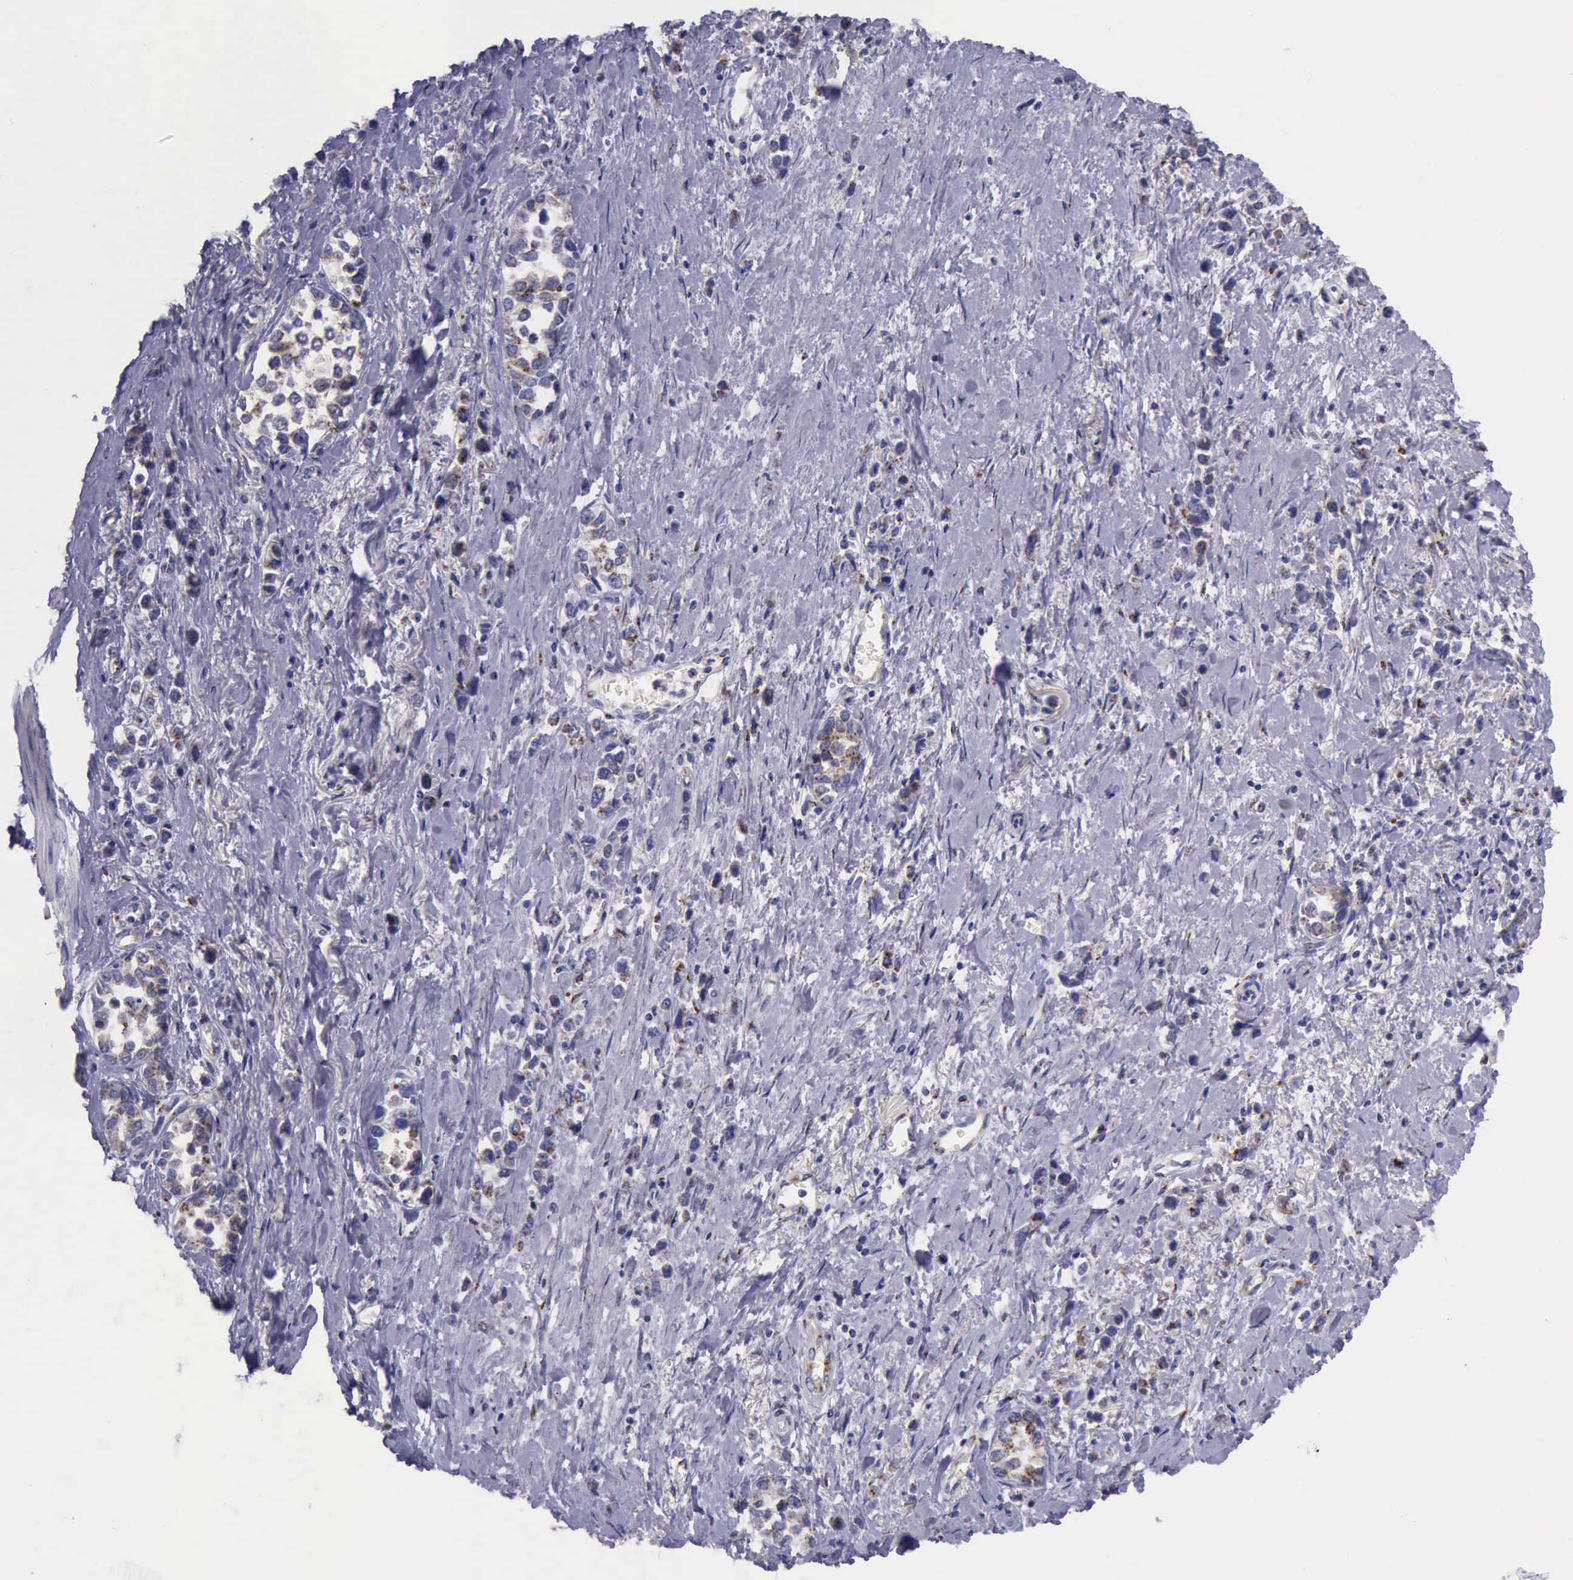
{"staining": {"intensity": "weak", "quantity": "25%-75%", "location": "cytoplasmic/membranous"}, "tissue": "stomach cancer", "cell_type": "Tumor cells", "image_type": "cancer", "snomed": [{"axis": "morphology", "description": "Adenocarcinoma, NOS"}, {"axis": "topography", "description": "Stomach, upper"}], "caption": "Stomach adenocarcinoma tissue reveals weak cytoplasmic/membranous expression in about 25%-75% of tumor cells, visualized by immunohistochemistry. The protein of interest is shown in brown color, while the nuclei are stained blue.", "gene": "GOLGA5", "patient": {"sex": "male", "age": 76}}